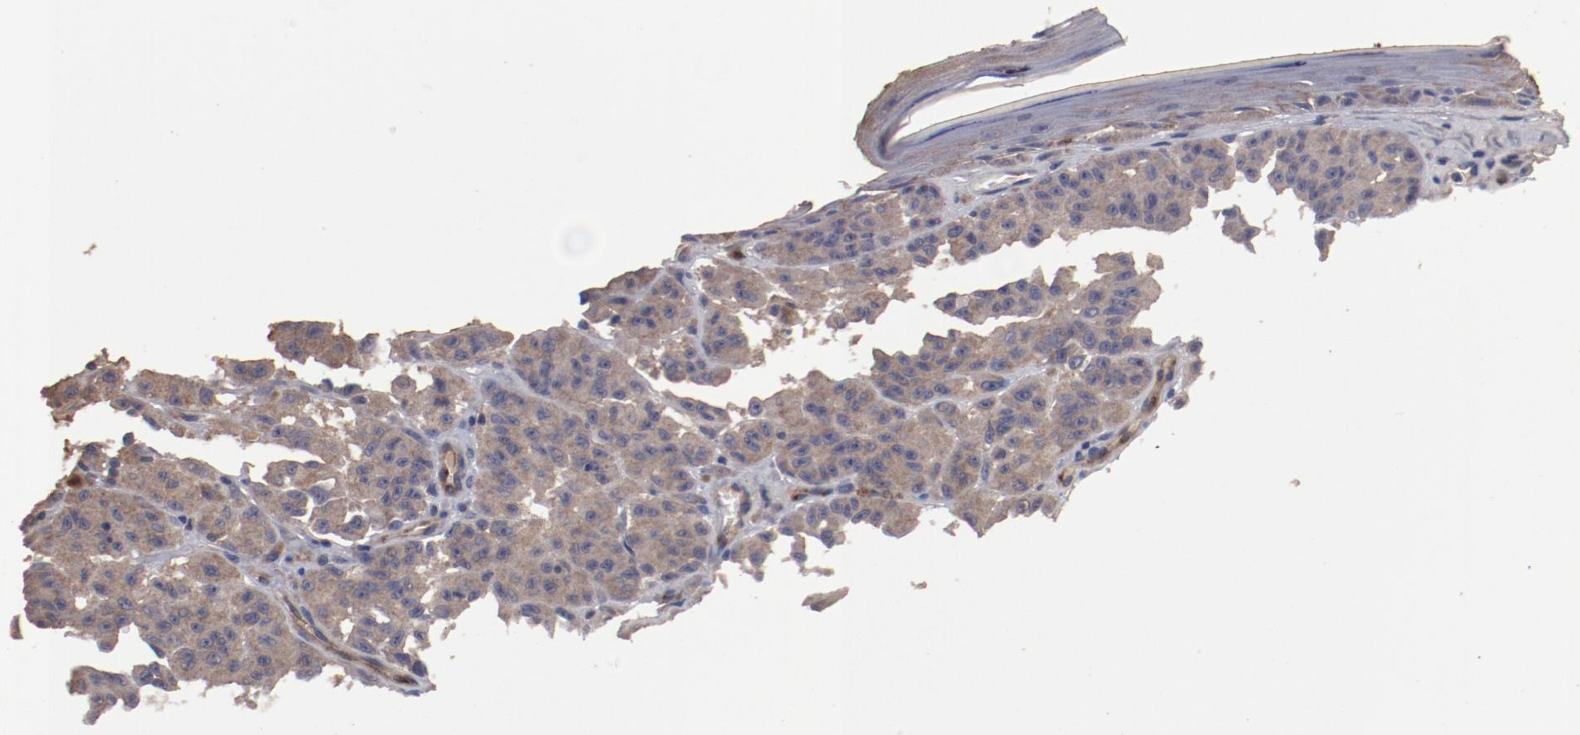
{"staining": {"intensity": "moderate", "quantity": ">75%", "location": "cytoplasmic/membranous"}, "tissue": "melanoma", "cell_type": "Tumor cells", "image_type": "cancer", "snomed": [{"axis": "morphology", "description": "Malignant melanoma, NOS"}, {"axis": "topography", "description": "Skin"}], "caption": "Protein staining demonstrates moderate cytoplasmic/membranous staining in approximately >75% of tumor cells in melanoma.", "gene": "DIPK2B", "patient": {"sex": "male", "age": 30}}